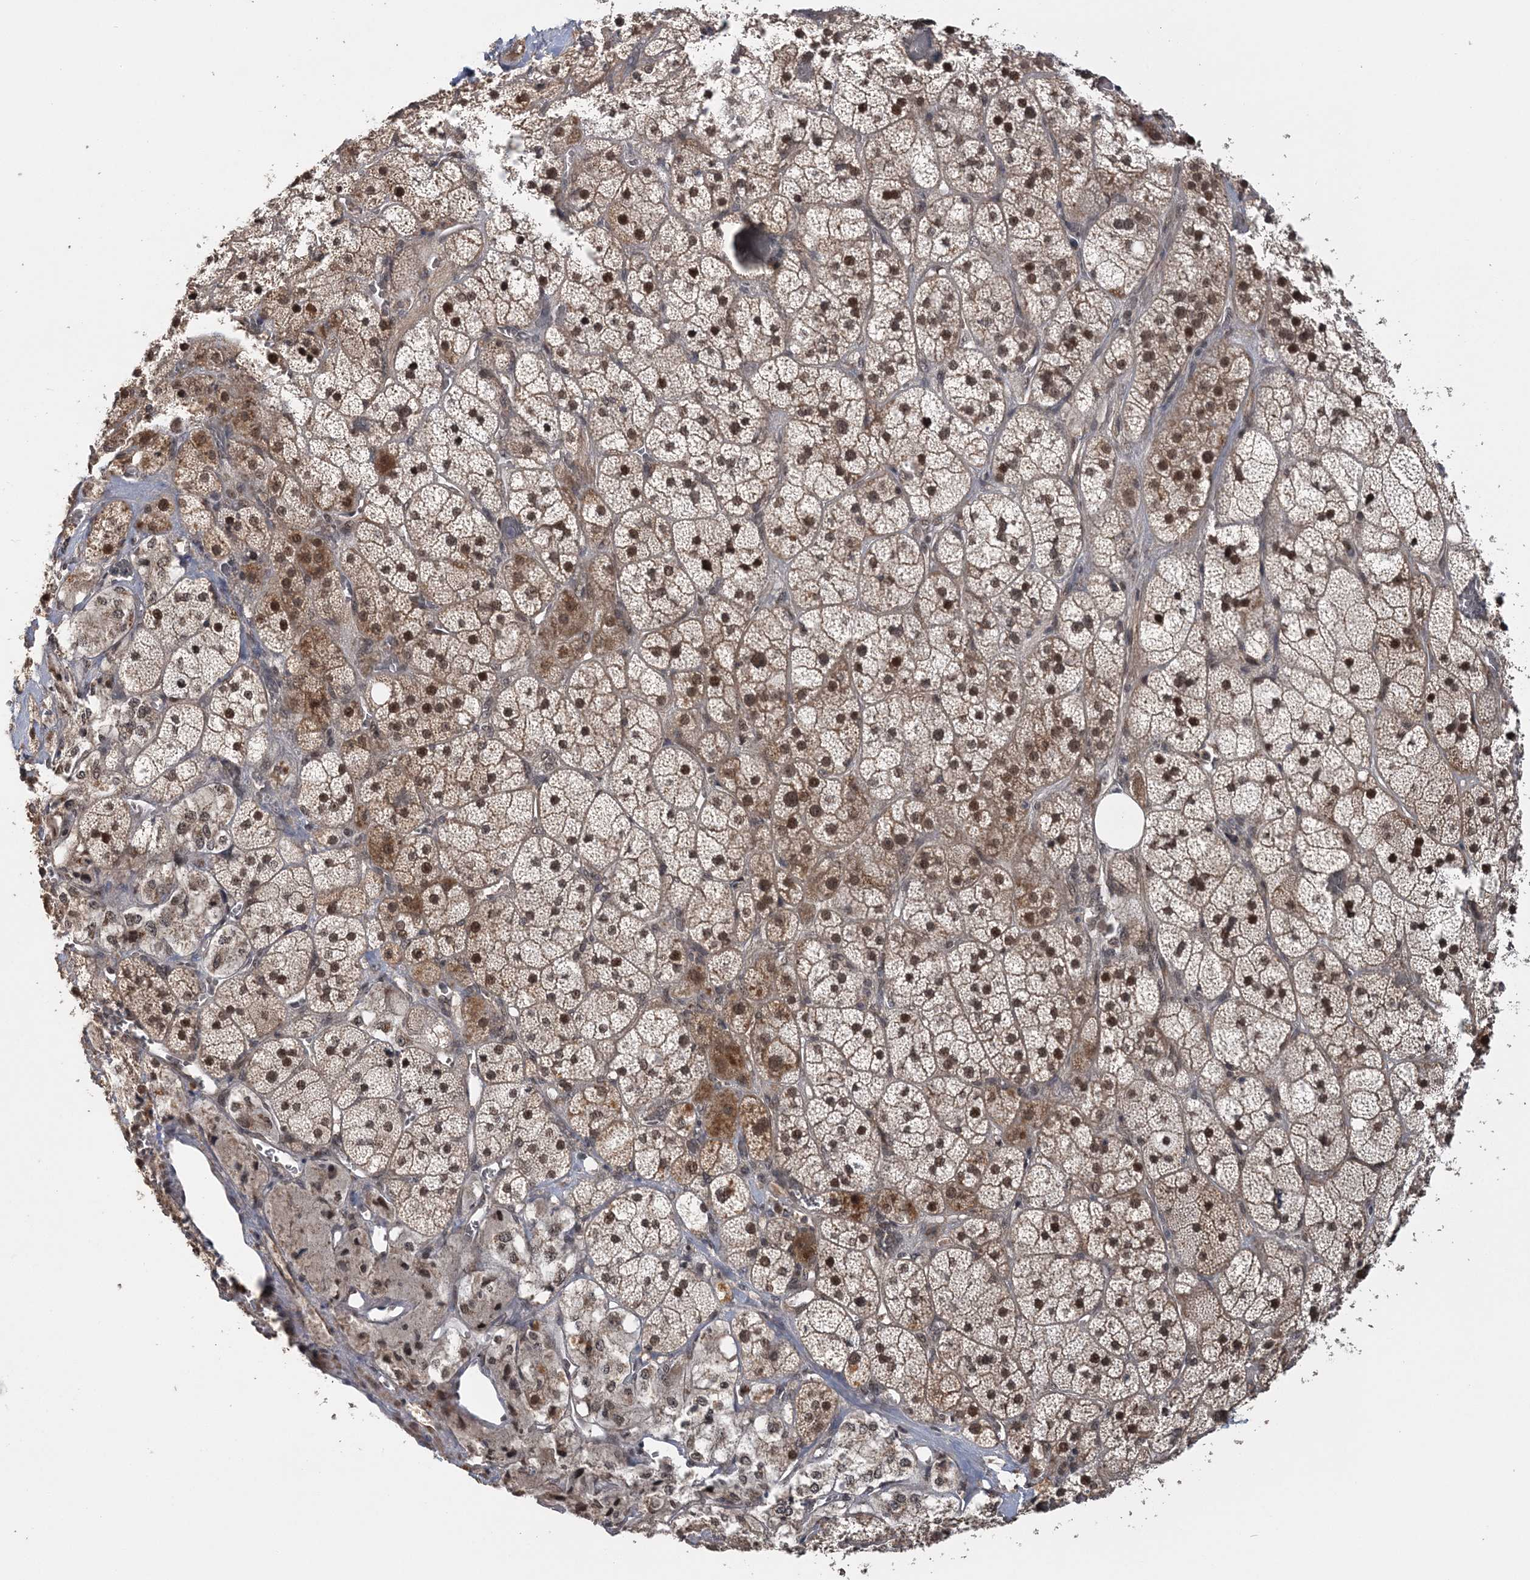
{"staining": {"intensity": "strong", "quantity": ">75%", "location": "cytoplasmic/membranous,nuclear"}, "tissue": "adrenal gland", "cell_type": "Glandular cells", "image_type": "normal", "snomed": [{"axis": "morphology", "description": "Normal tissue, NOS"}, {"axis": "topography", "description": "Adrenal gland"}], "caption": "A histopathology image of adrenal gland stained for a protein demonstrates strong cytoplasmic/membranous,nuclear brown staining in glandular cells. (DAB IHC with brightfield microscopy, high magnification).", "gene": "TSHZ2", "patient": {"sex": "male", "age": 57}}